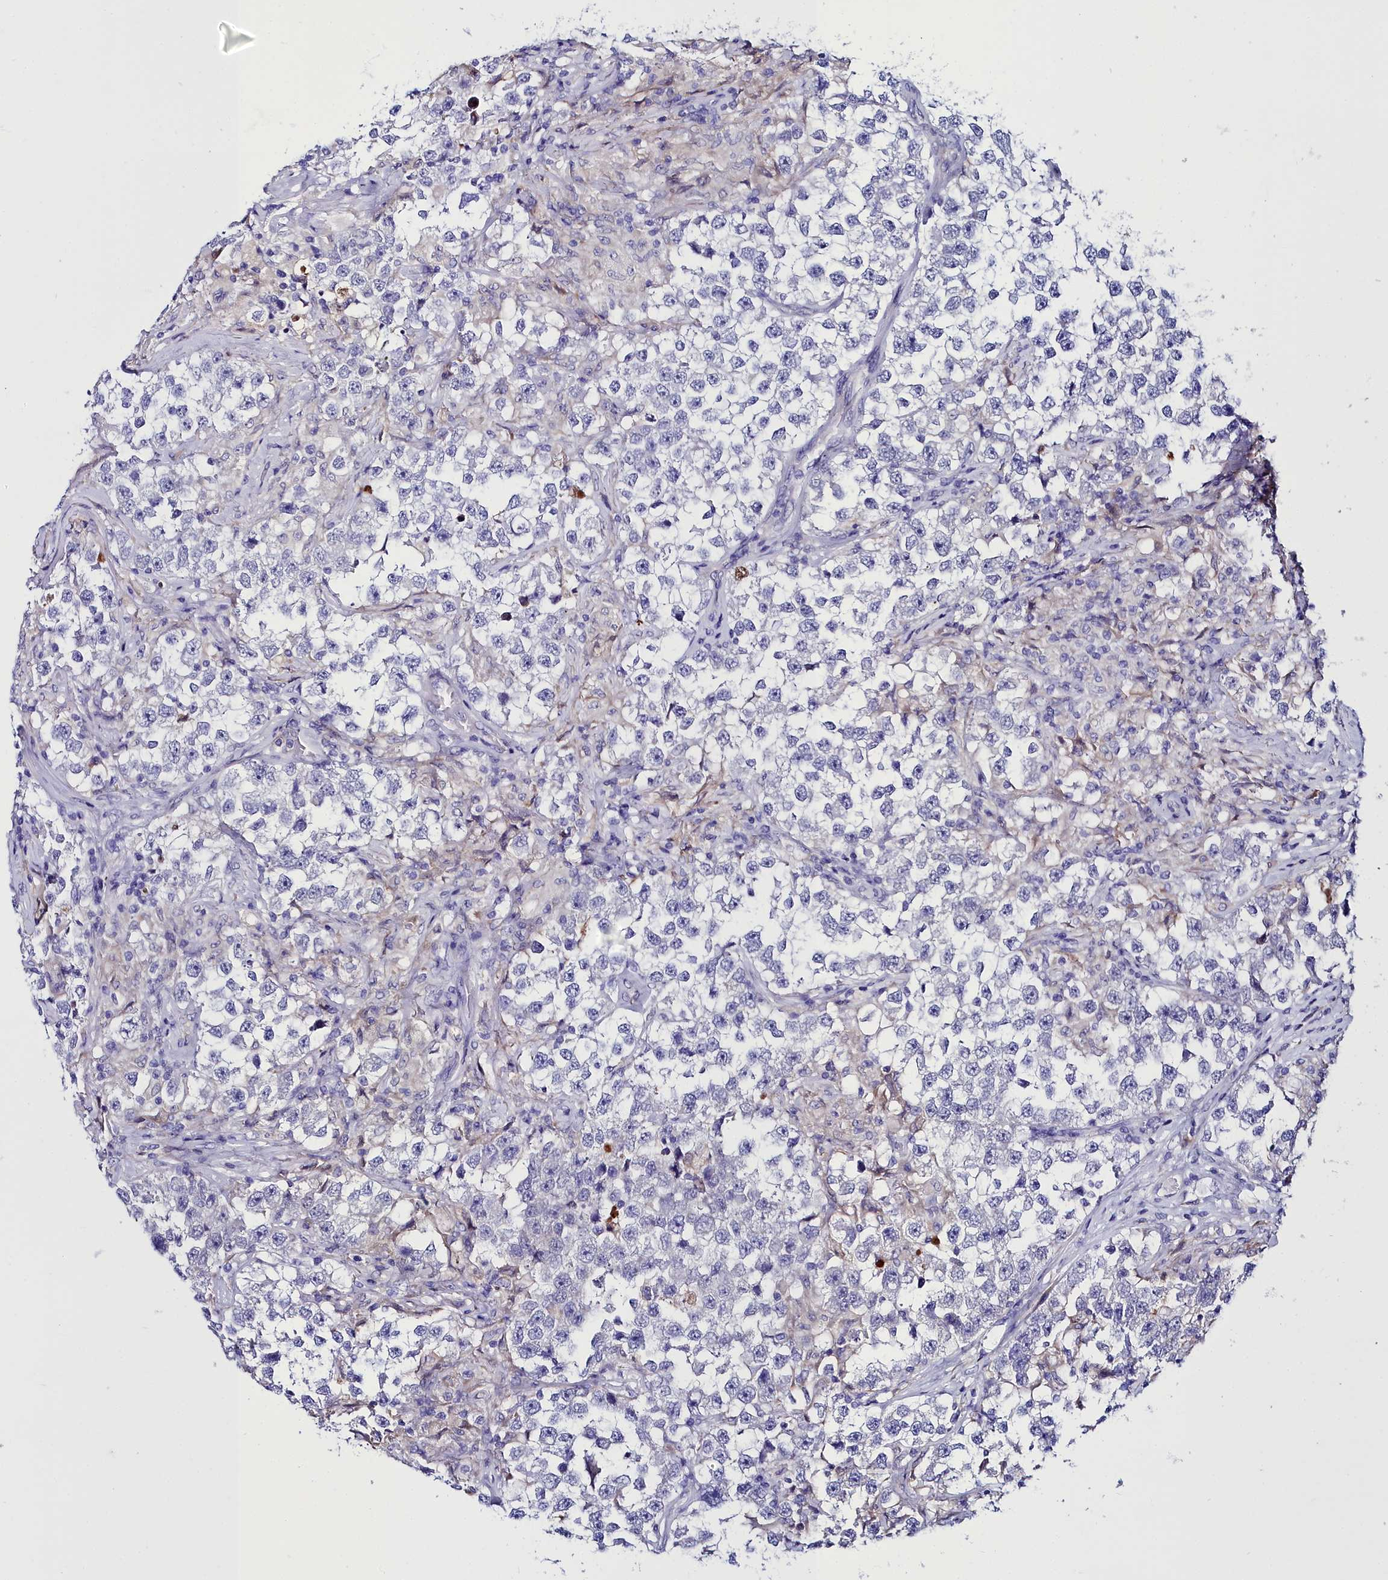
{"staining": {"intensity": "negative", "quantity": "none", "location": "none"}, "tissue": "testis cancer", "cell_type": "Tumor cells", "image_type": "cancer", "snomed": [{"axis": "morphology", "description": "Seminoma, NOS"}, {"axis": "topography", "description": "Testis"}], "caption": "Immunohistochemistry image of neoplastic tissue: human seminoma (testis) stained with DAB (3,3'-diaminobenzidine) shows no significant protein expression in tumor cells.", "gene": "ELAPOR2", "patient": {"sex": "male", "age": 46}}